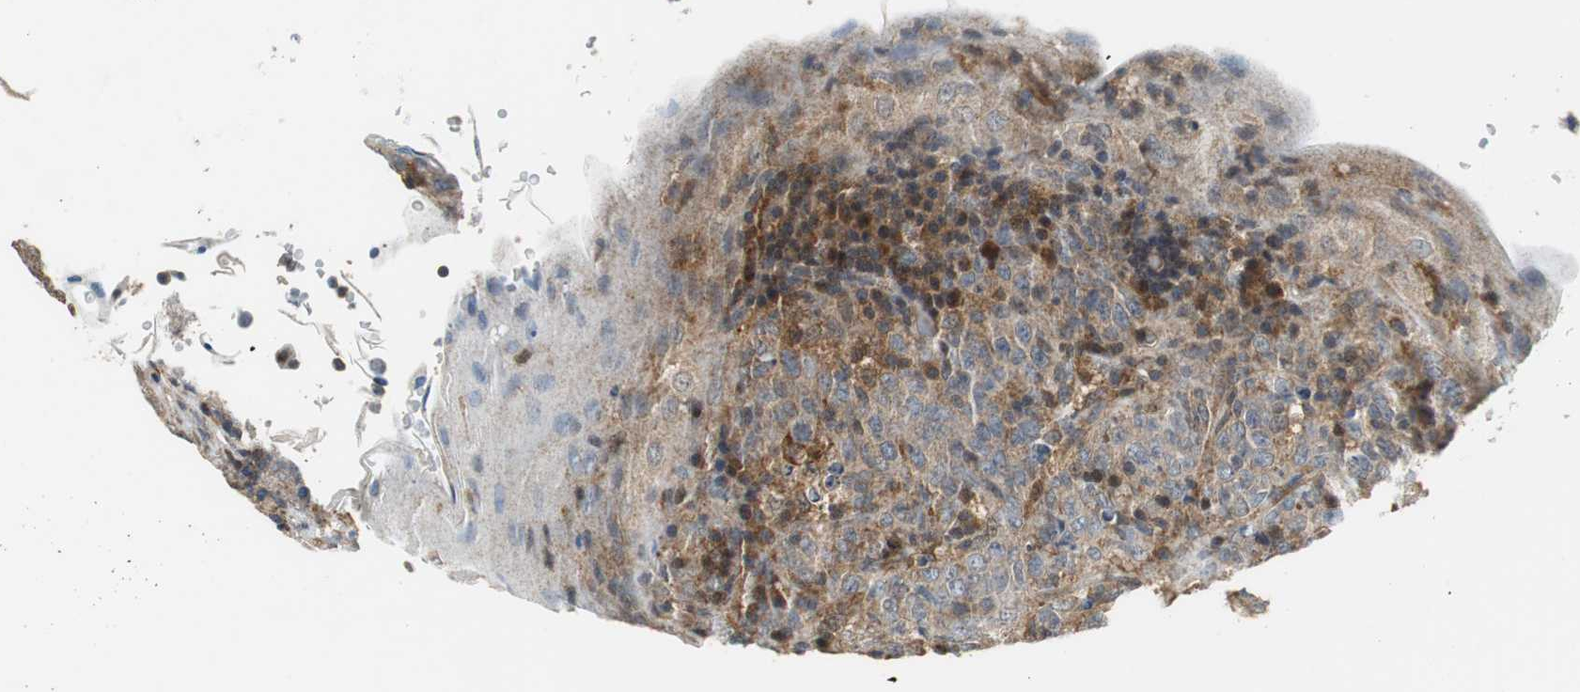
{"staining": {"intensity": "strong", "quantity": ">75%", "location": "cytoplasmic/membranous"}, "tissue": "lymphoma", "cell_type": "Tumor cells", "image_type": "cancer", "snomed": [{"axis": "morphology", "description": "Malignant lymphoma, non-Hodgkin's type, High grade"}, {"axis": "topography", "description": "Tonsil"}], "caption": "Tumor cells show strong cytoplasmic/membranous positivity in about >75% of cells in high-grade malignant lymphoma, non-Hodgkin's type.", "gene": "GSDMD", "patient": {"sex": "female", "age": 36}}